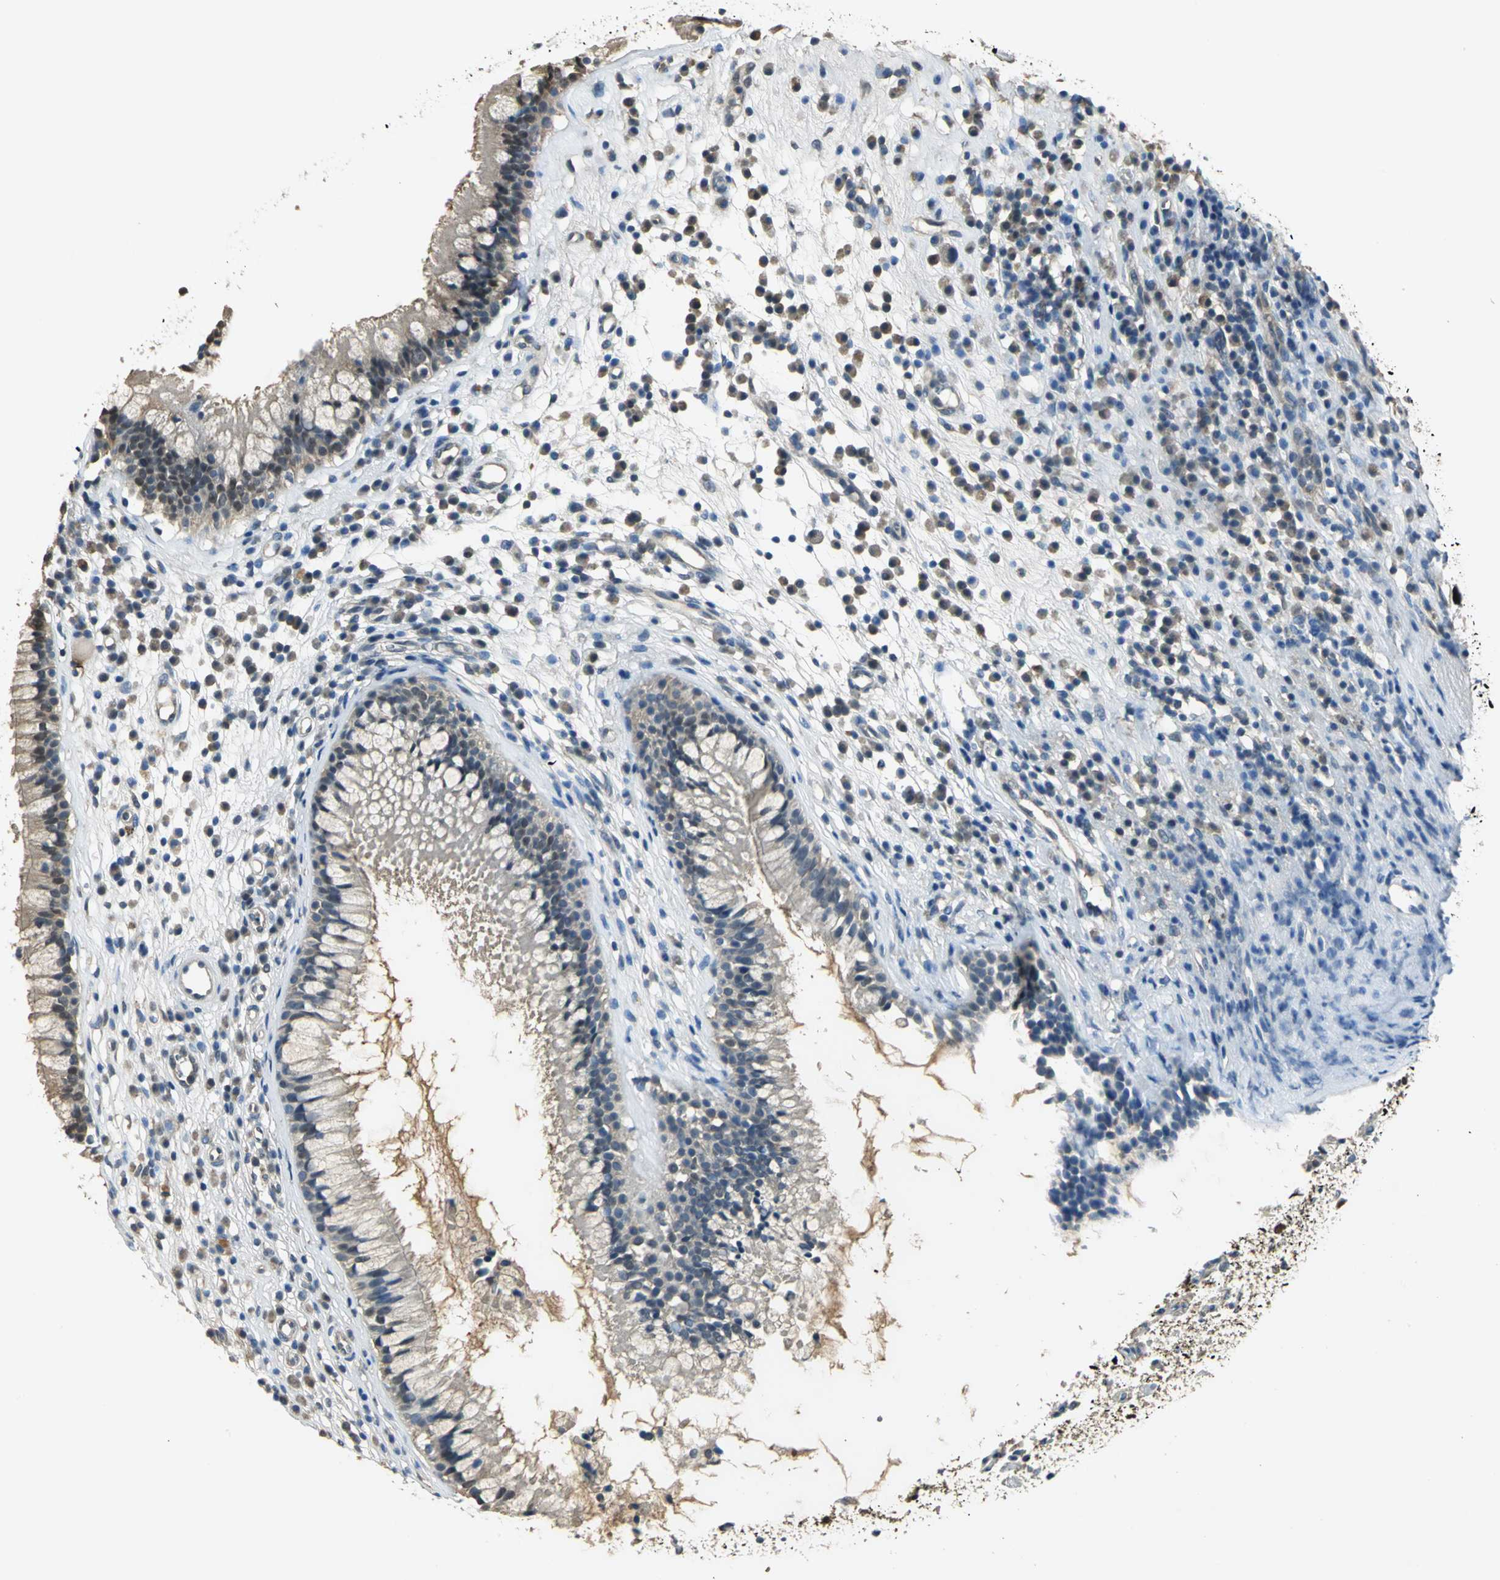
{"staining": {"intensity": "weak", "quantity": ">75%", "location": "cytoplasmic/membranous"}, "tissue": "nasopharynx", "cell_type": "Respiratory epithelial cells", "image_type": "normal", "snomed": [{"axis": "morphology", "description": "Normal tissue, NOS"}, {"axis": "topography", "description": "Nasopharynx"}], "caption": "Respiratory epithelial cells demonstrate low levels of weak cytoplasmic/membranous positivity in approximately >75% of cells in normal human nasopharynx.", "gene": "PARK7", "patient": {"sex": "male", "age": 21}}